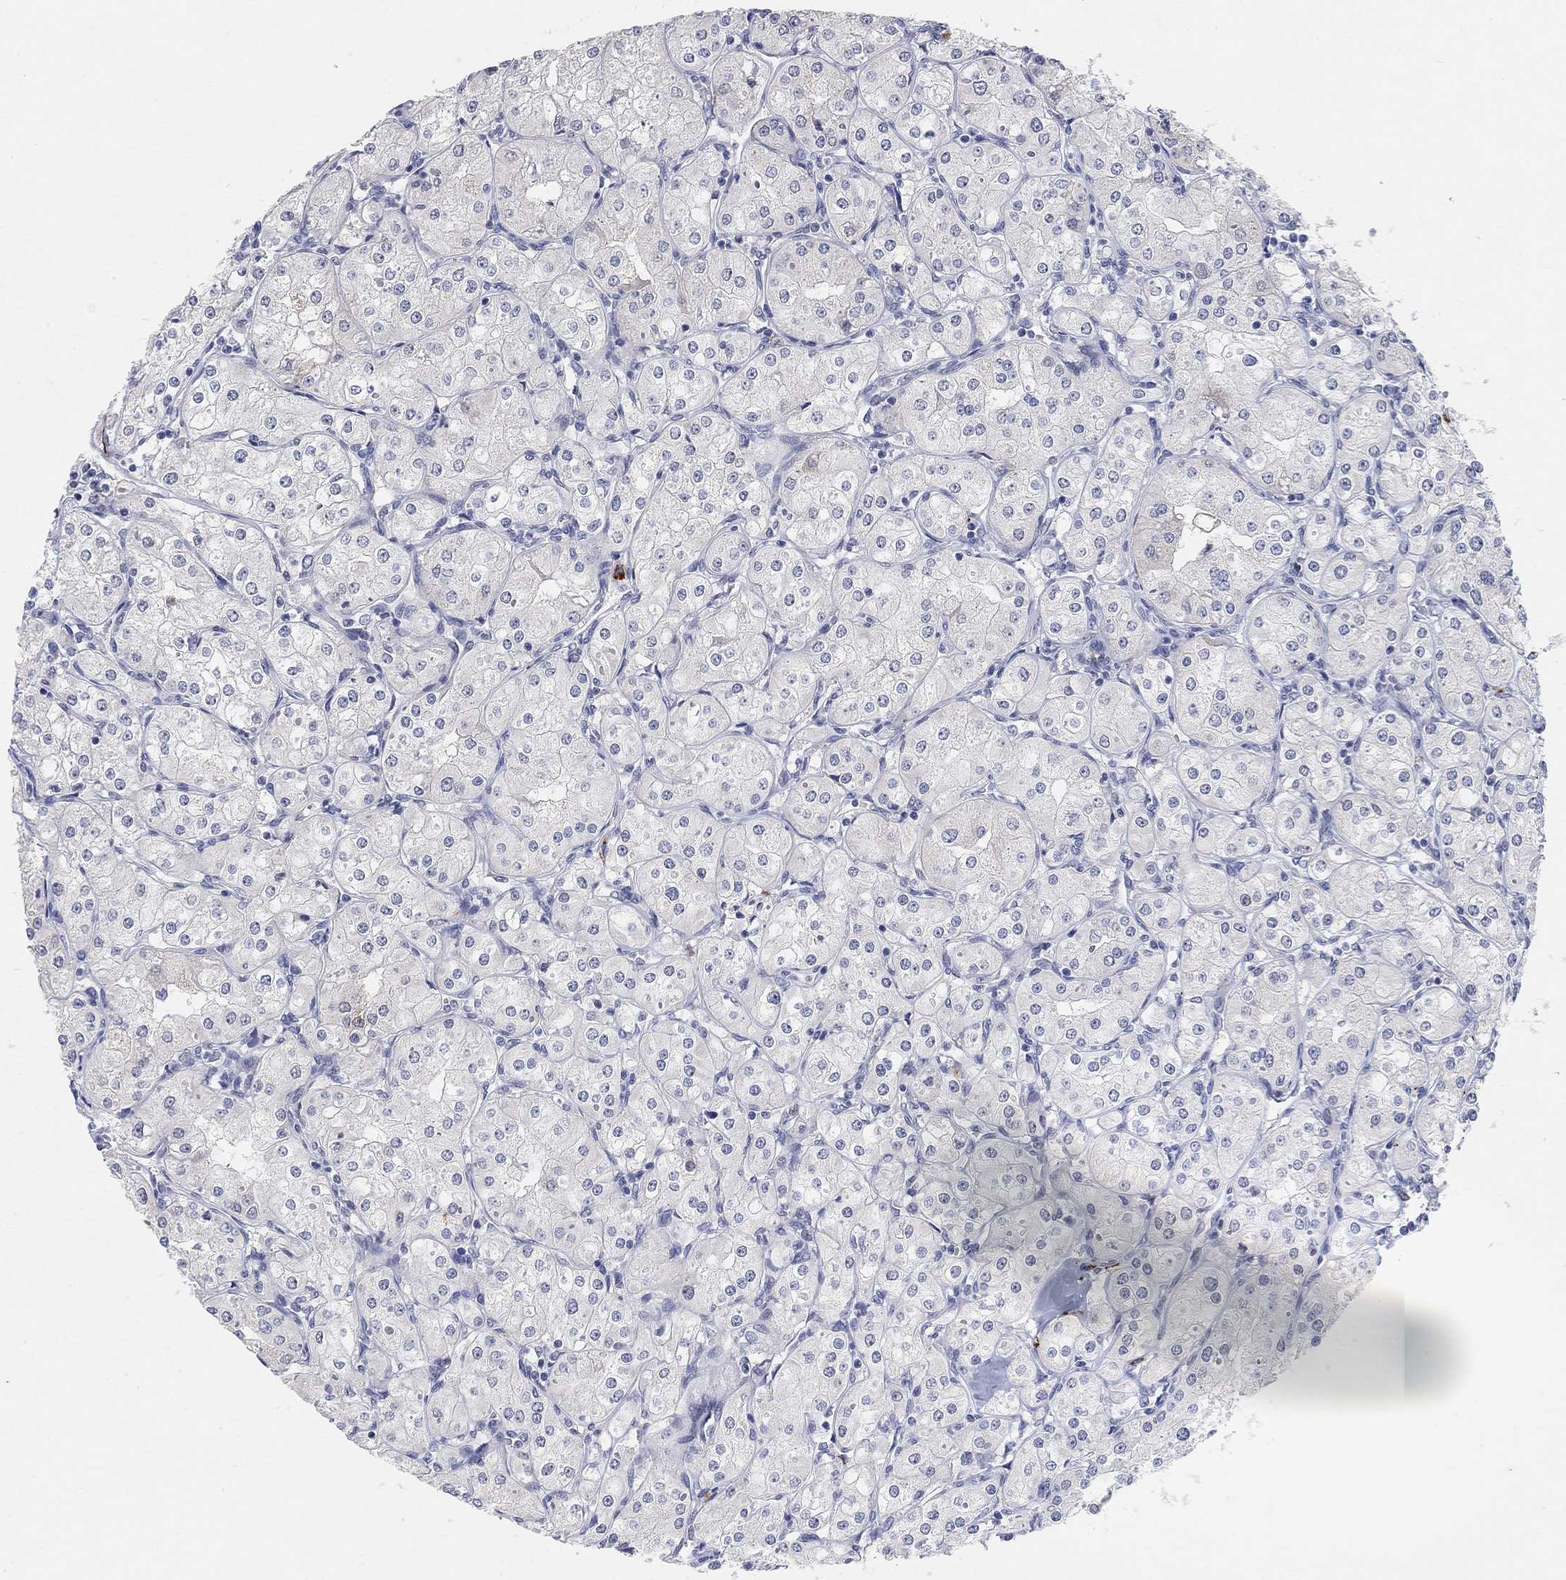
{"staining": {"intensity": "negative", "quantity": "none", "location": "none"}, "tissue": "renal cancer", "cell_type": "Tumor cells", "image_type": "cancer", "snomed": [{"axis": "morphology", "description": "Adenocarcinoma, NOS"}, {"axis": "topography", "description": "Kidney"}], "caption": "Immunohistochemistry histopathology image of neoplastic tissue: human renal cancer stained with DAB demonstrates no significant protein positivity in tumor cells.", "gene": "VAT1L", "patient": {"sex": "male", "age": 77}}